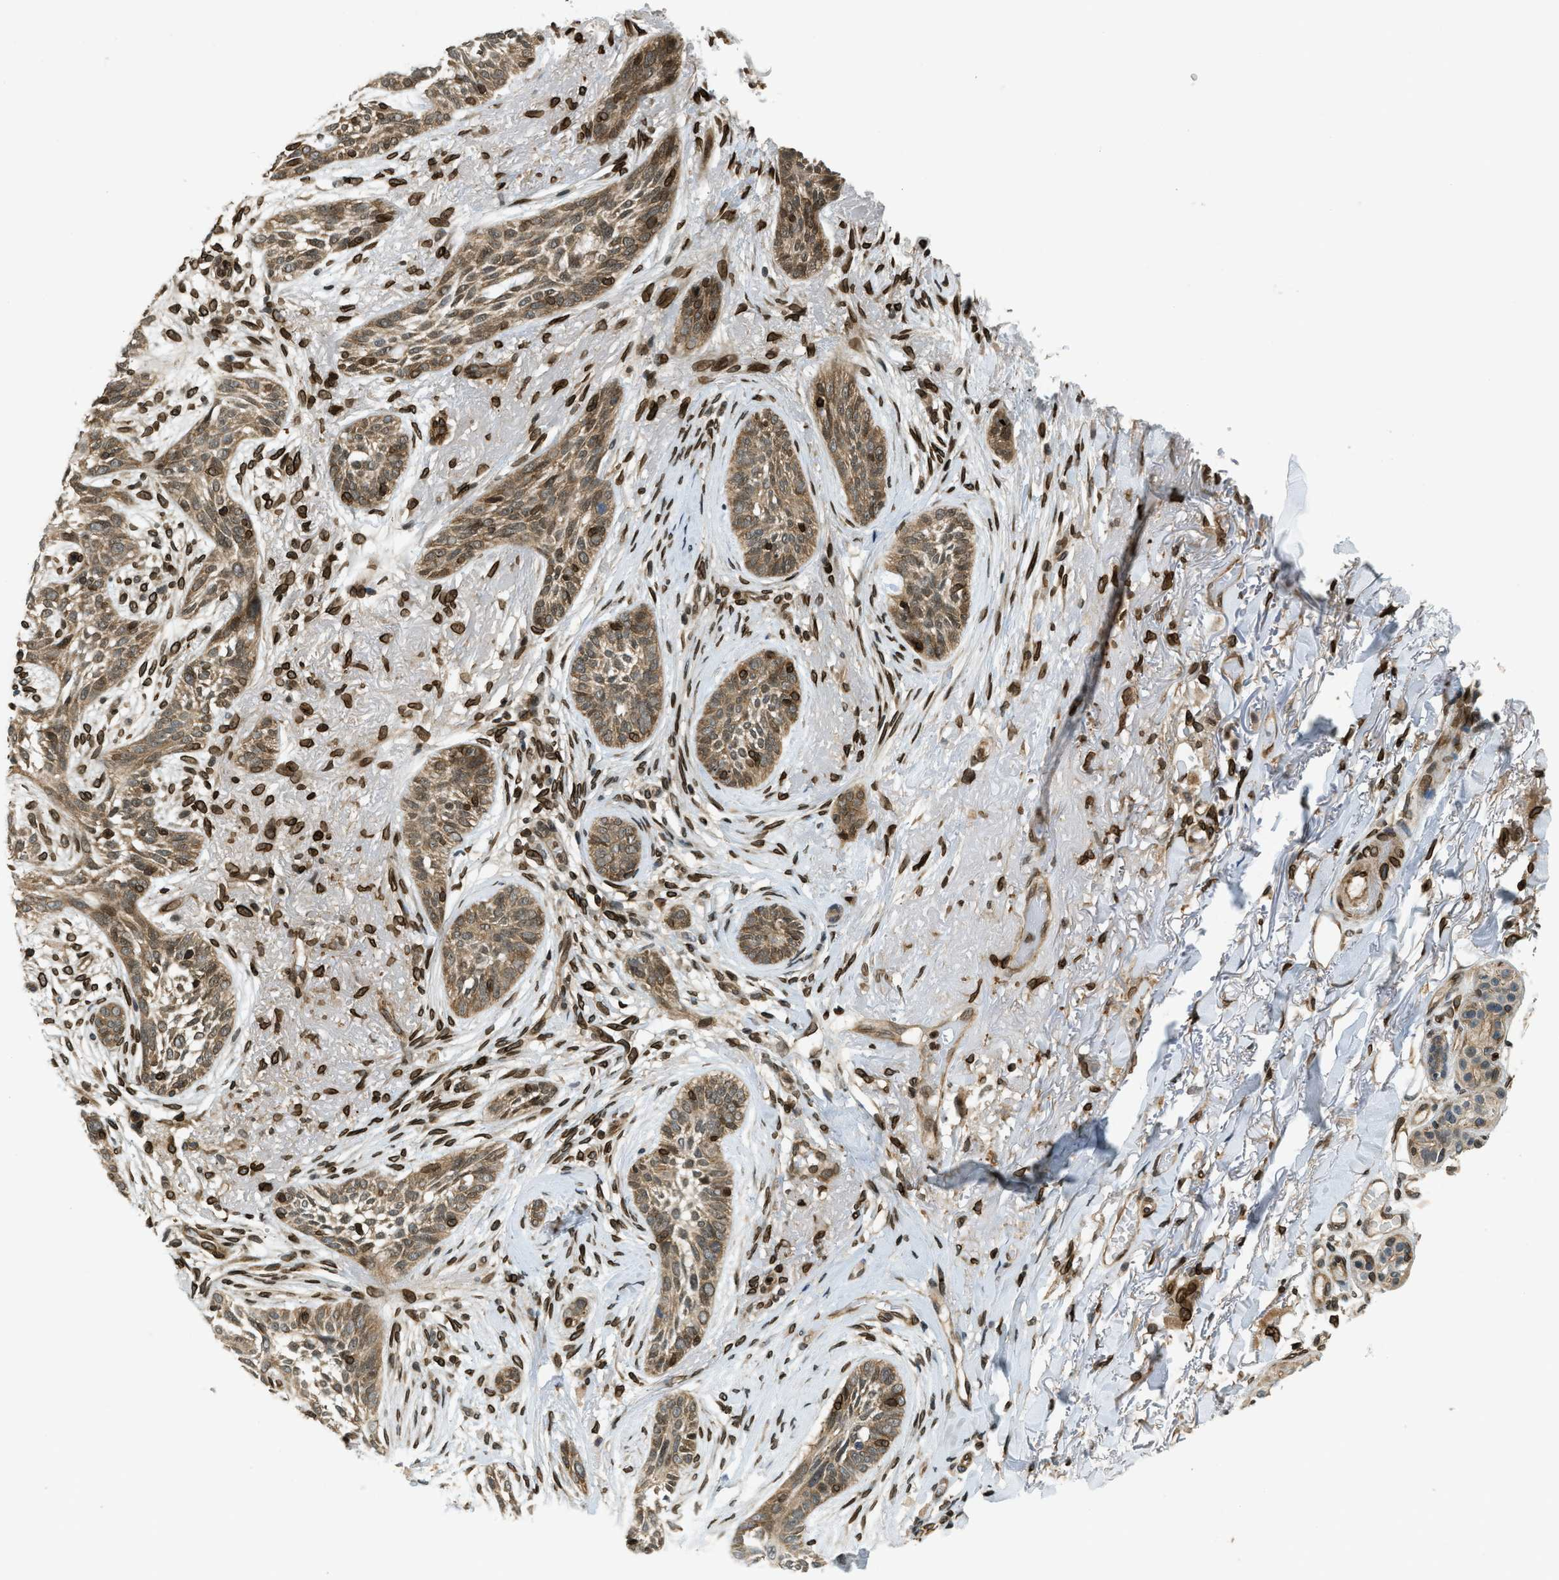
{"staining": {"intensity": "moderate", "quantity": ">75%", "location": "cytoplasmic/membranous"}, "tissue": "skin cancer", "cell_type": "Tumor cells", "image_type": "cancer", "snomed": [{"axis": "morphology", "description": "Basal cell carcinoma"}, {"axis": "topography", "description": "Skin"}], "caption": "This histopathology image exhibits skin cancer stained with immunohistochemistry (IHC) to label a protein in brown. The cytoplasmic/membranous of tumor cells show moderate positivity for the protein. Nuclei are counter-stained blue.", "gene": "SYNE1", "patient": {"sex": "female", "age": 88}}